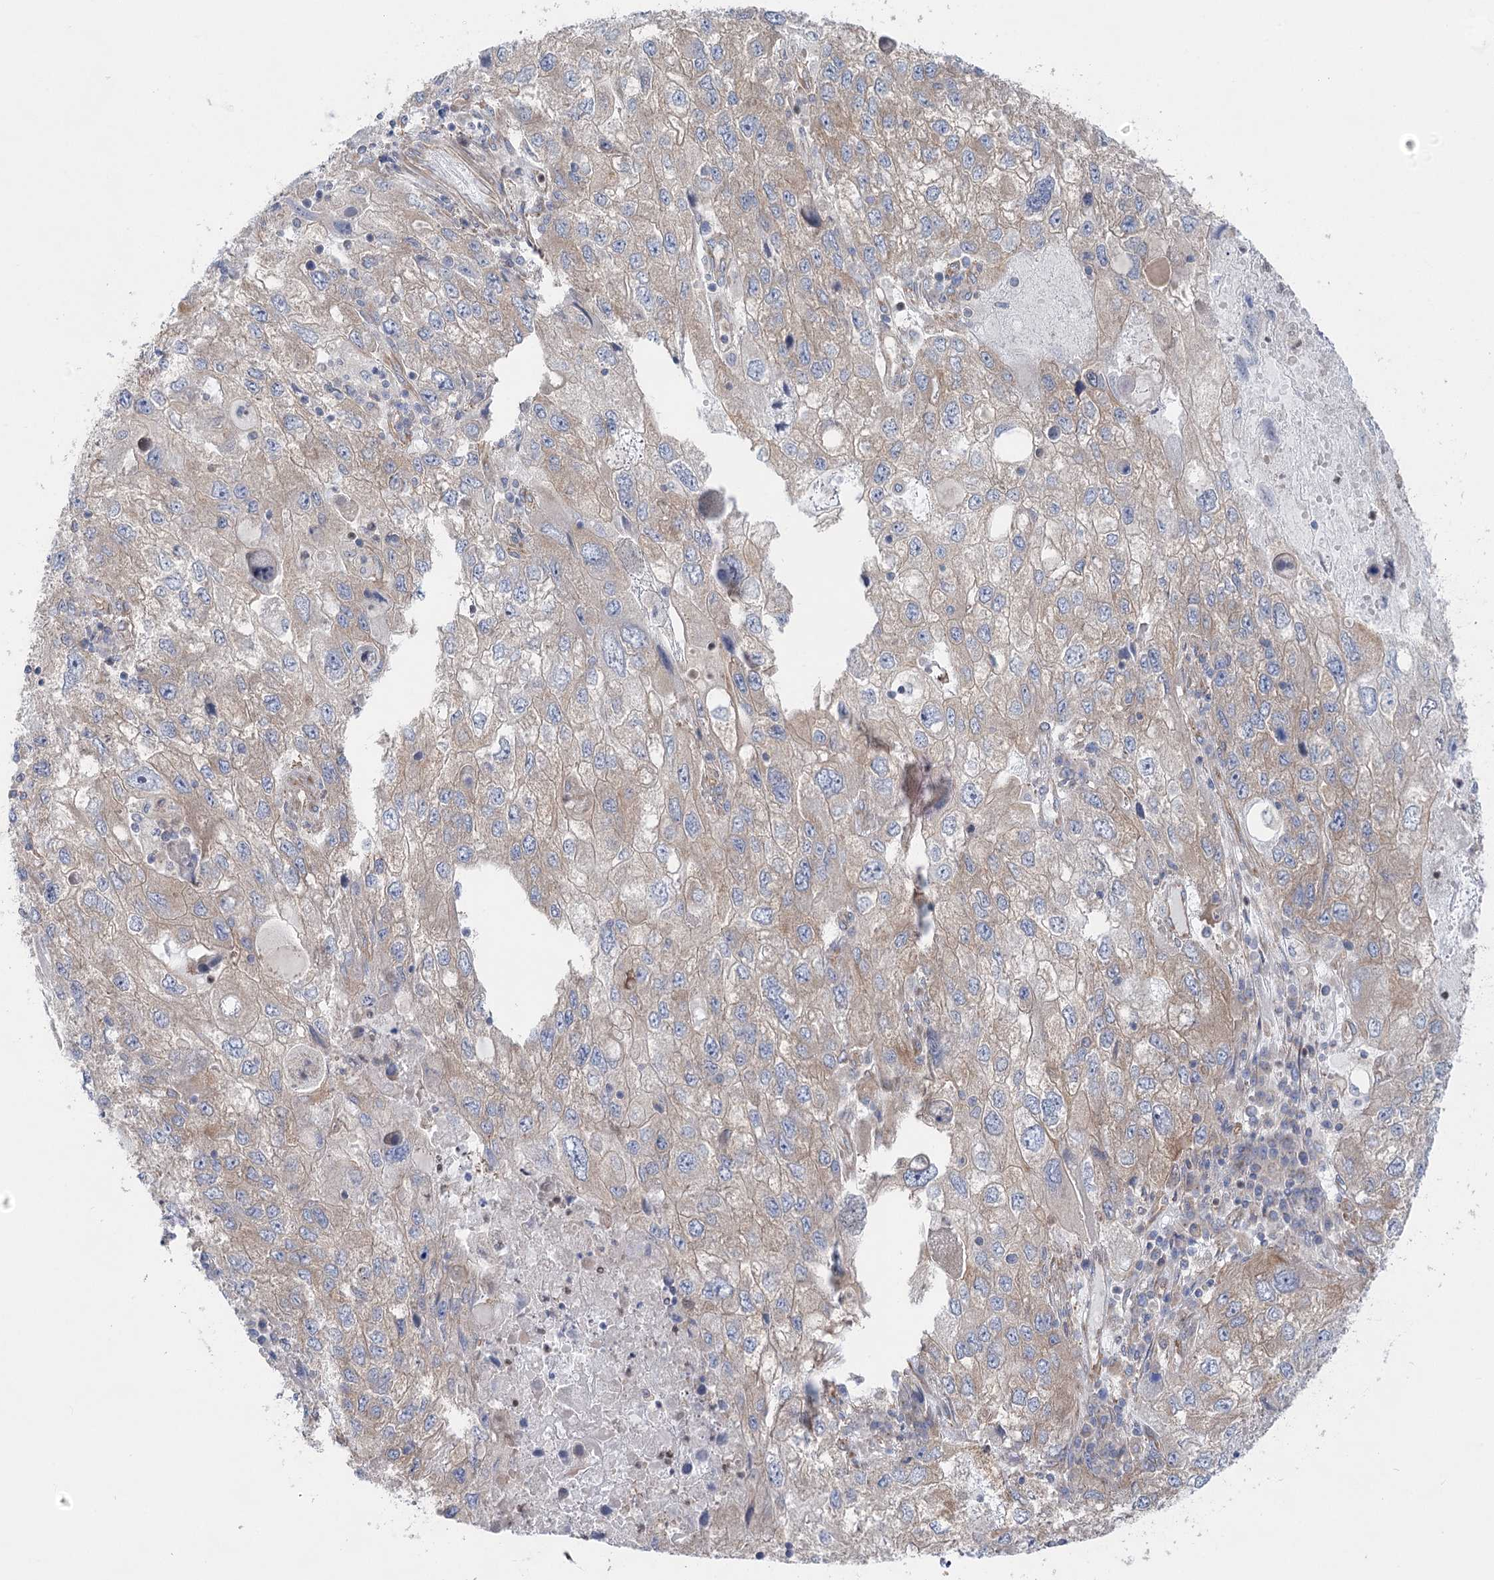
{"staining": {"intensity": "weak", "quantity": ">75%", "location": "cytoplasmic/membranous"}, "tissue": "endometrial cancer", "cell_type": "Tumor cells", "image_type": "cancer", "snomed": [{"axis": "morphology", "description": "Adenocarcinoma, NOS"}, {"axis": "topography", "description": "Endometrium"}], "caption": "Endometrial cancer (adenocarcinoma) stained with DAB (3,3'-diaminobenzidine) immunohistochemistry reveals low levels of weak cytoplasmic/membranous expression in approximately >75% of tumor cells.", "gene": "SCN11A", "patient": {"sex": "female", "age": 49}}